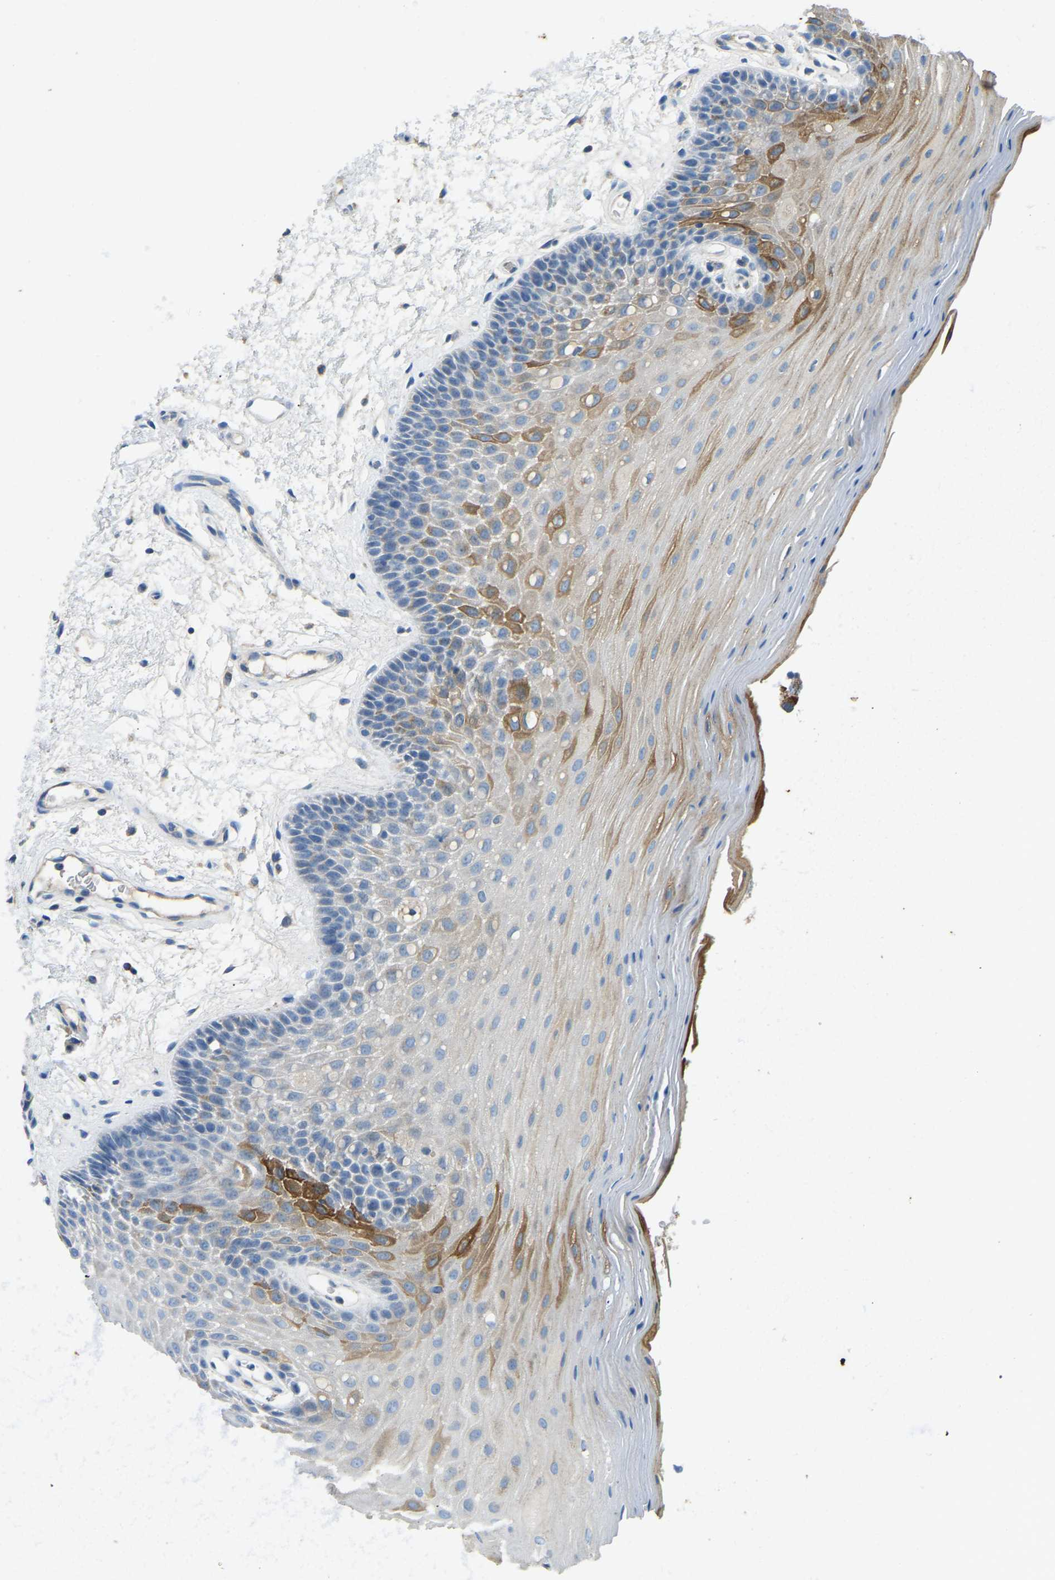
{"staining": {"intensity": "strong", "quantity": "25%-75%", "location": "cytoplasmic/membranous"}, "tissue": "oral mucosa", "cell_type": "Squamous epithelial cells", "image_type": "normal", "snomed": [{"axis": "morphology", "description": "Normal tissue, NOS"}, {"axis": "morphology", "description": "Squamous cell carcinoma, NOS"}, {"axis": "topography", "description": "Oral tissue"}, {"axis": "topography", "description": "Head-Neck"}], "caption": "Immunohistochemical staining of benign human oral mucosa demonstrates high levels of strong cytoplasmic/membranous staining in about 25%-75% of squamous epithelial cells. The staining is performed using DAB brown chromogen to label protein expression. The nuclei are counter-stained blue using hematoxylin.", "gene": "ZNF200", "patient": {"sex": "male", "age": 71}}